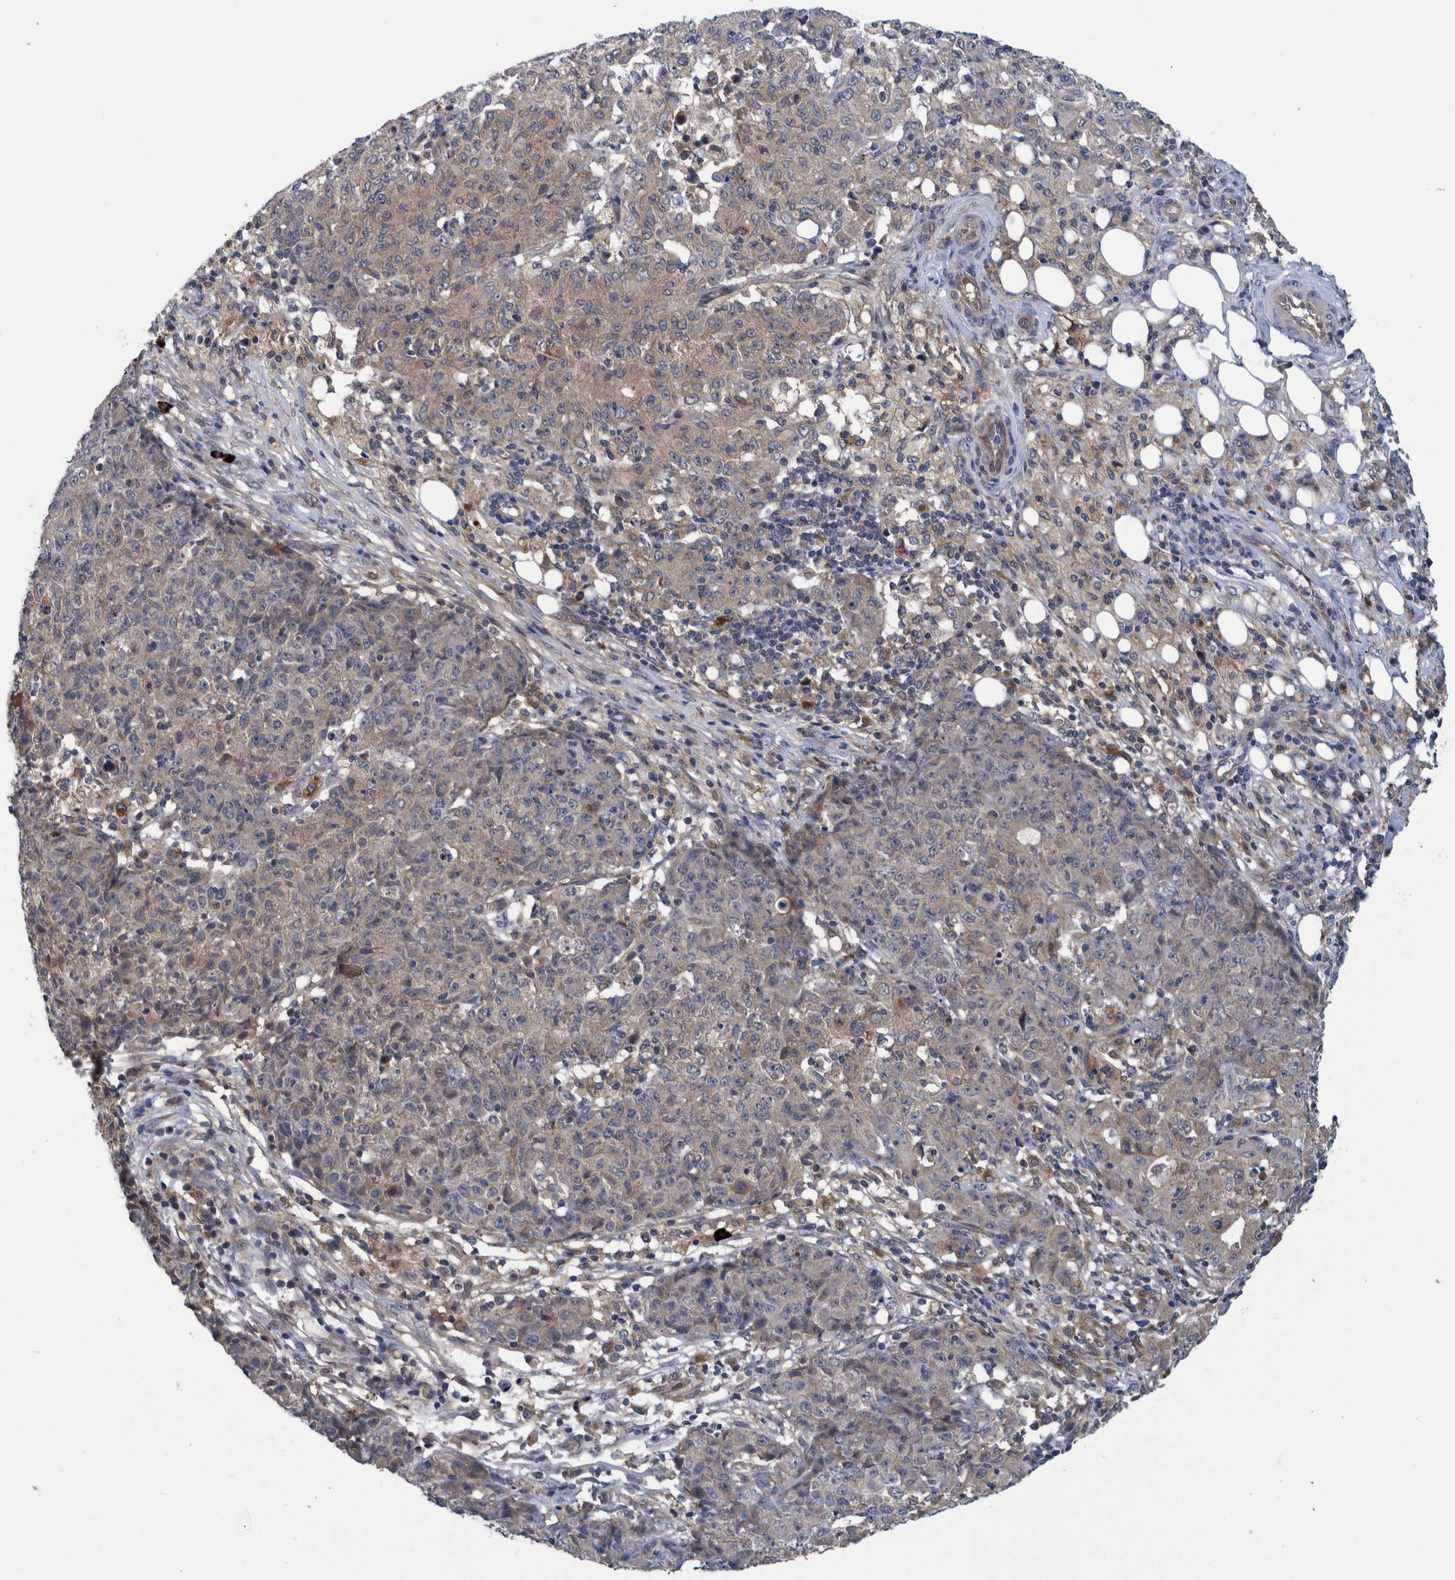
{"staining": {"intensity": "weak", "quantity": "25%-75%", "location": "cytoplasmic/membranous"}, "tissue": "ovarian cancer", "cell_type": "Tumor cells", "image_type": "cancer", "snomed": [{"axis": "morphology", "description": "Carcinoma, endometroid"}, {"axis": "topography", "description": "Ovary"}], "caption": "A brown stain highlights weak cytoplasmic/membranous positivity of a protein in ovarian cancer (endometroid carcinoma) tumor cells.", "gene": "ITIH3", "patient": {"sex": "female", "age": 42}}